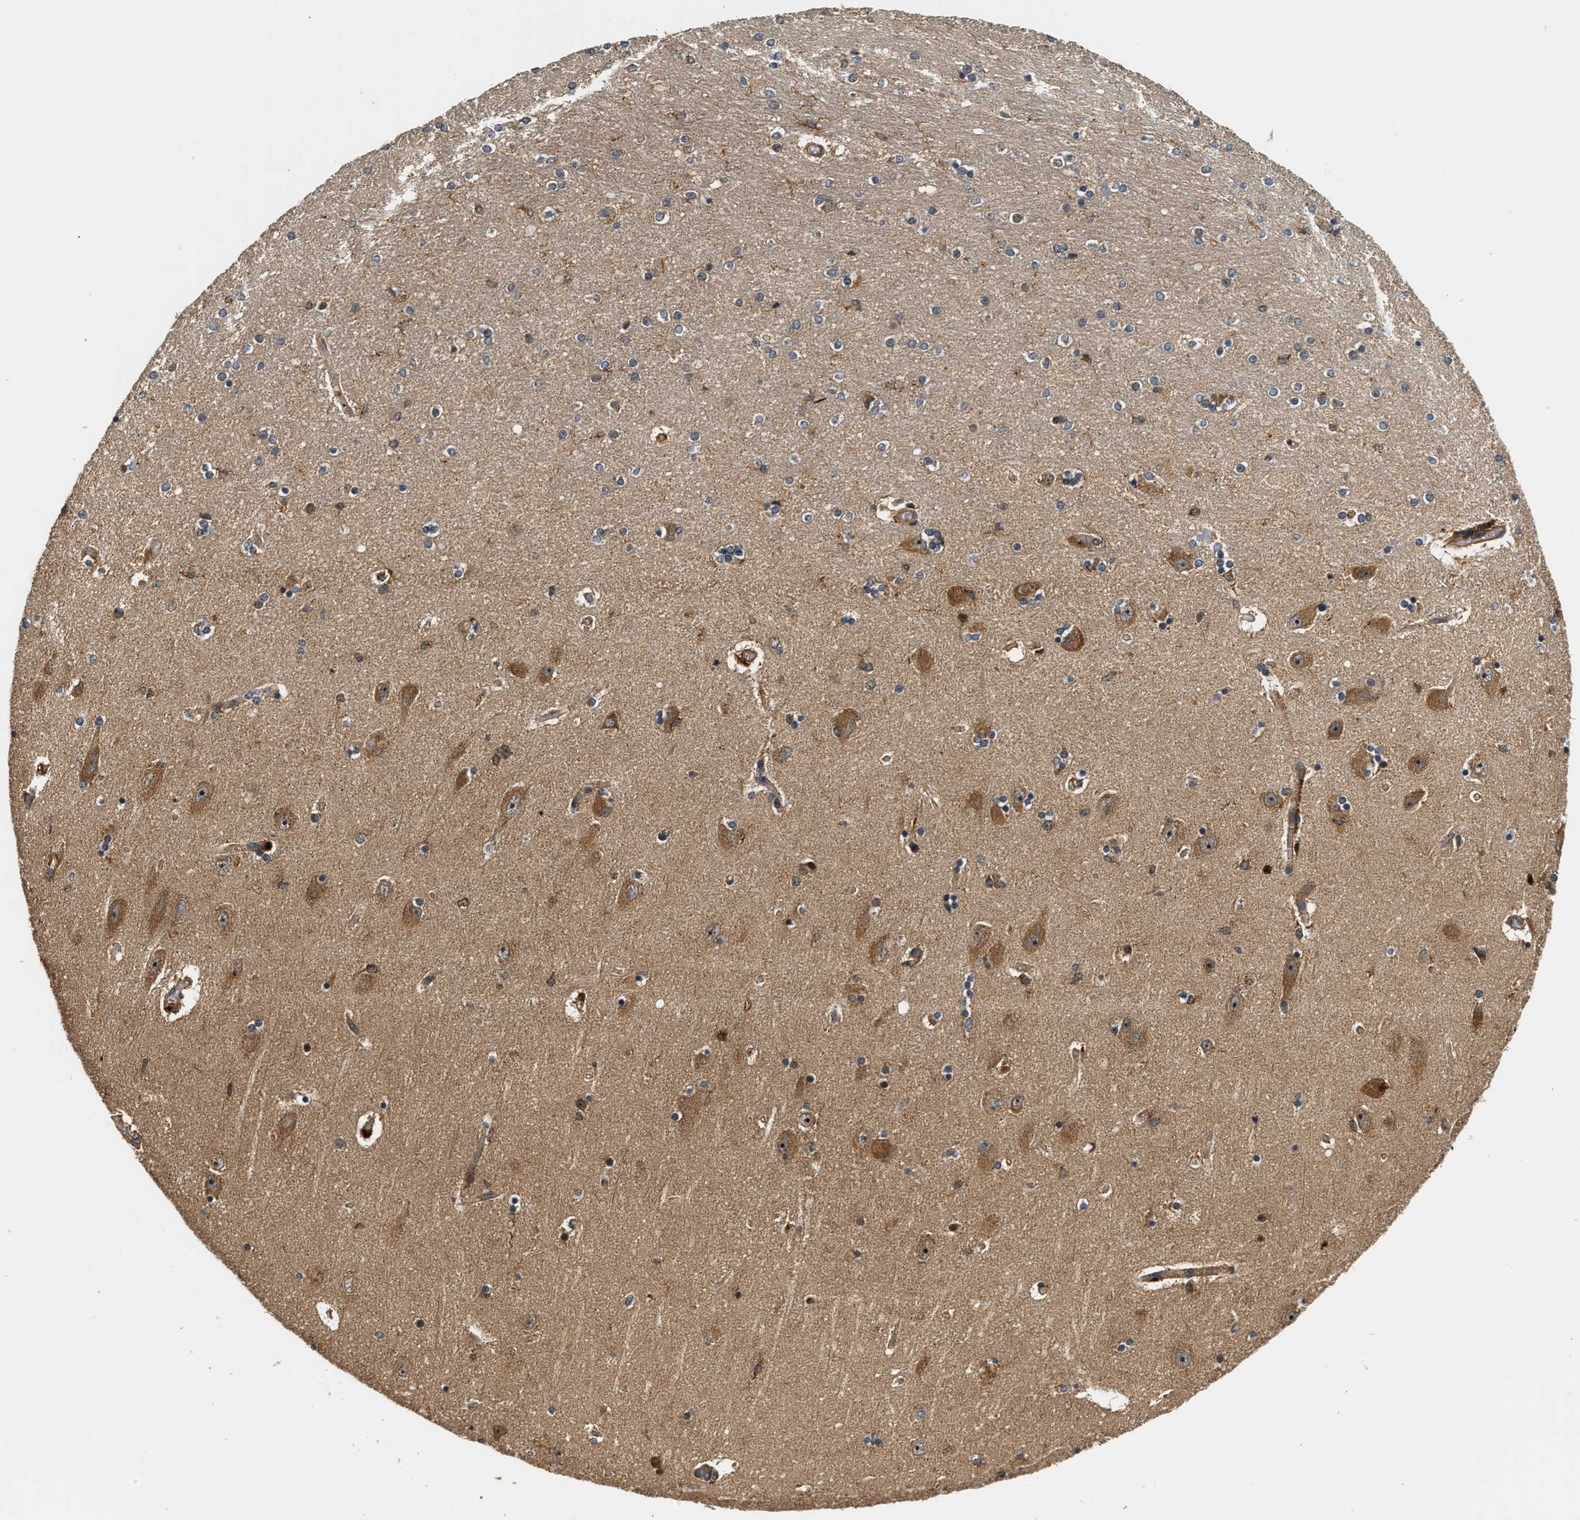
{"staining": {"intensity": "moderate", "quantity": "25%-75%", "location": "cytoplasmic/membranous"}, "tissue": "hippocampus", "cell_type": "Glial cells", "image_type": "normal", "snomed": [{"axis": "morphology", "description": "Normal tissue, NOS"}, {"axis": "topography", "description": "Hippocampus"}], "caption": "A brown stain shows moderate cytoplasmic/membranous positivity of a protein in glial cells of unremarkable hippocampus. The staining was performed using DAB (3,3'-diaminobenzidine), with brown indicating positive protein expression. Nuclei are stained blue with hematoxylin.", "gene": "SNX5", "patient": {"sex": "female", "age": 54}}